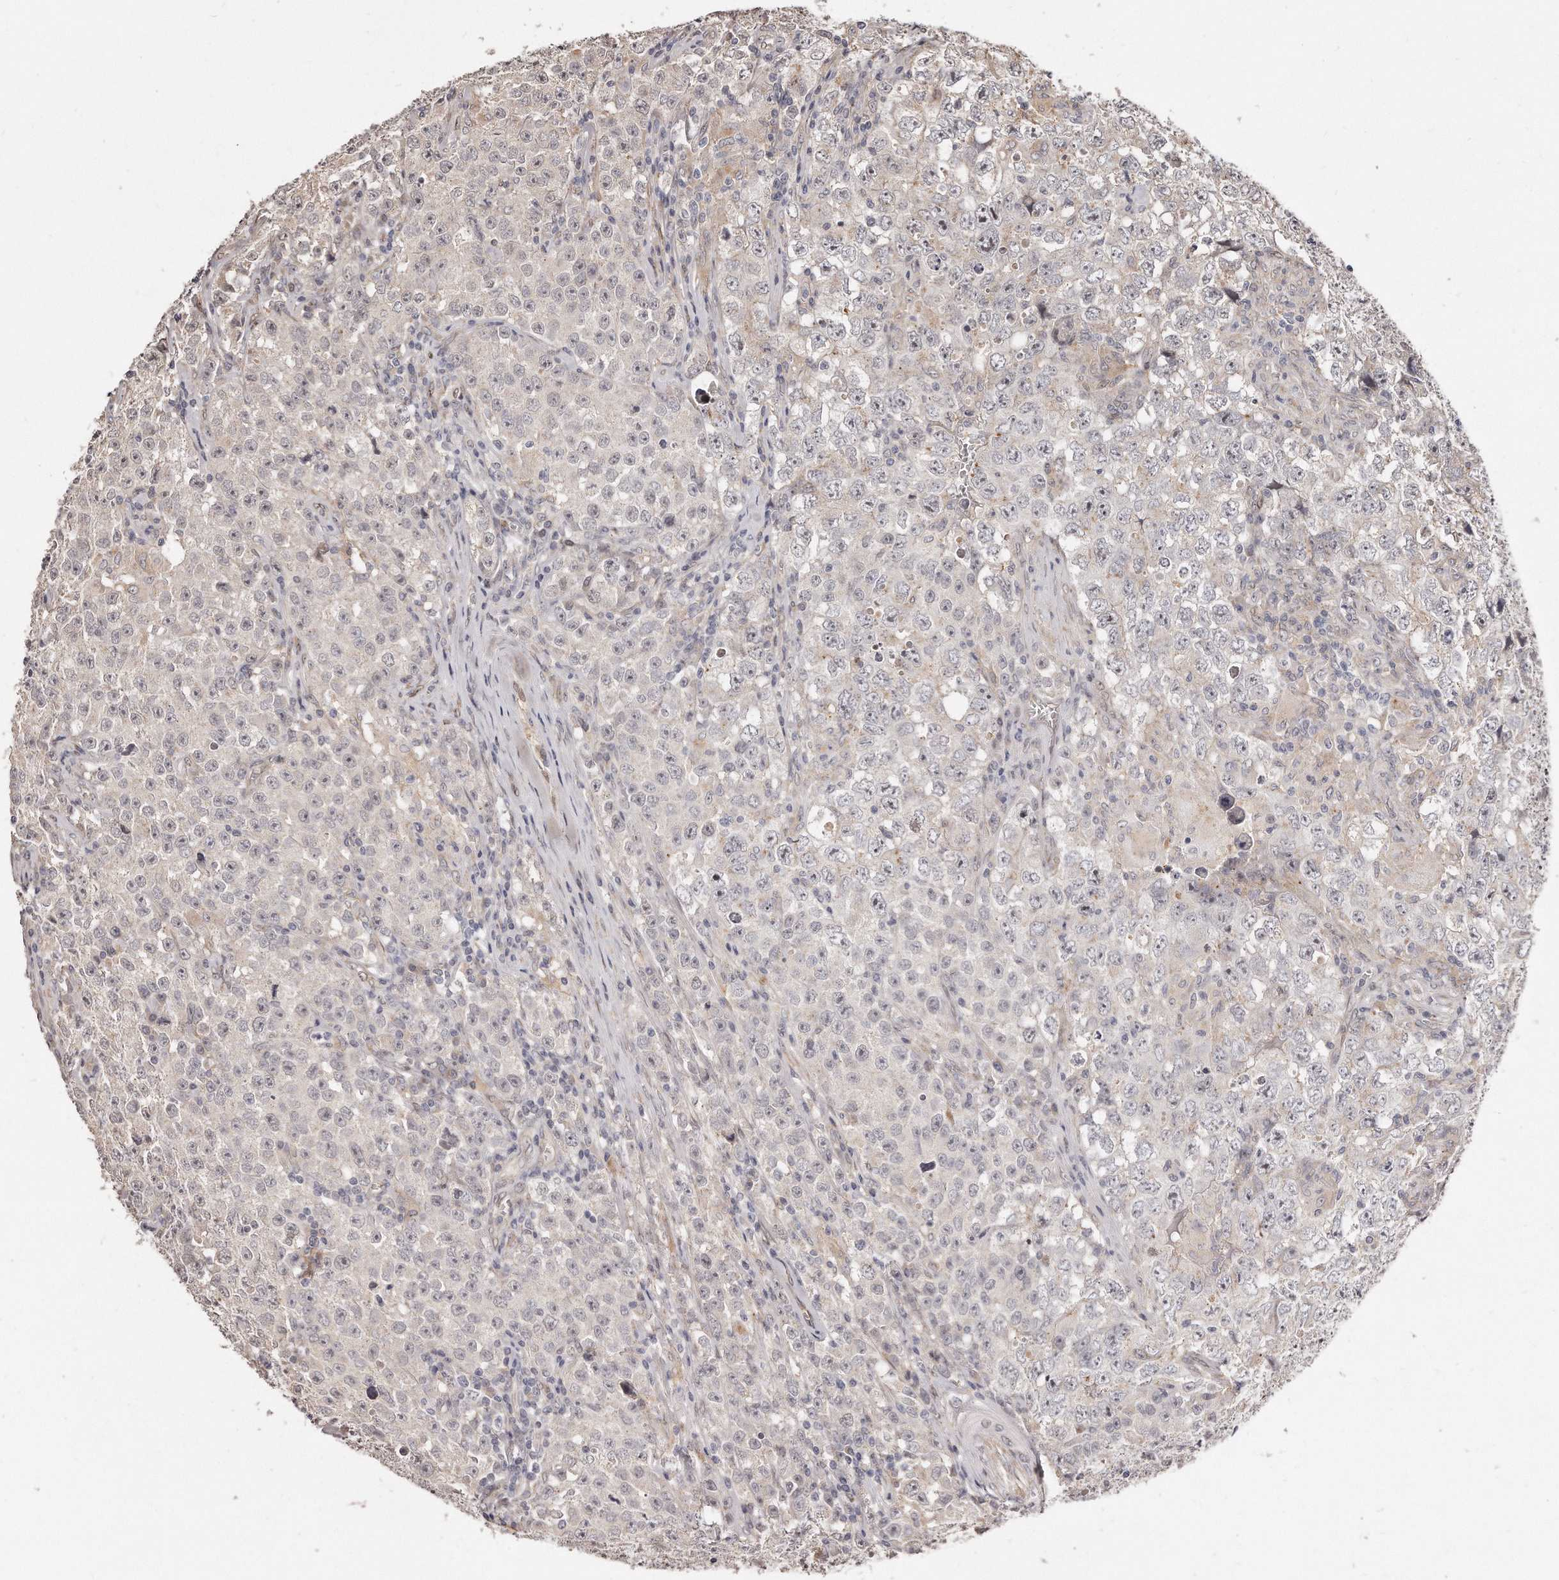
{"staining": {"intensity": "negative", "quantity": "none", "location": "none"}, "tissue": "testis cancer", "cell_type": "Tumor cells", "image_type": "cancer", "snomed": [{"axis": "morphology", "description": "Seminoma, NOS"}, {"axis": "morphology", "description": "Carcinoma, Embryonal, NOS"}, {"axis": "topography", "description": "Testis"}], "caption": "Immunohistochemistry (IHC) photomicrograph of human testis seminoma stained for a protein (brown), which reveals no positivity in tumor cells. (Stains: DAB IHC with hematoxylin counter stain, Microscopy: brightfield microscopy at high magnification).", "gene": "HASPIN", "patient": {"sex": "male", "age": 43}}